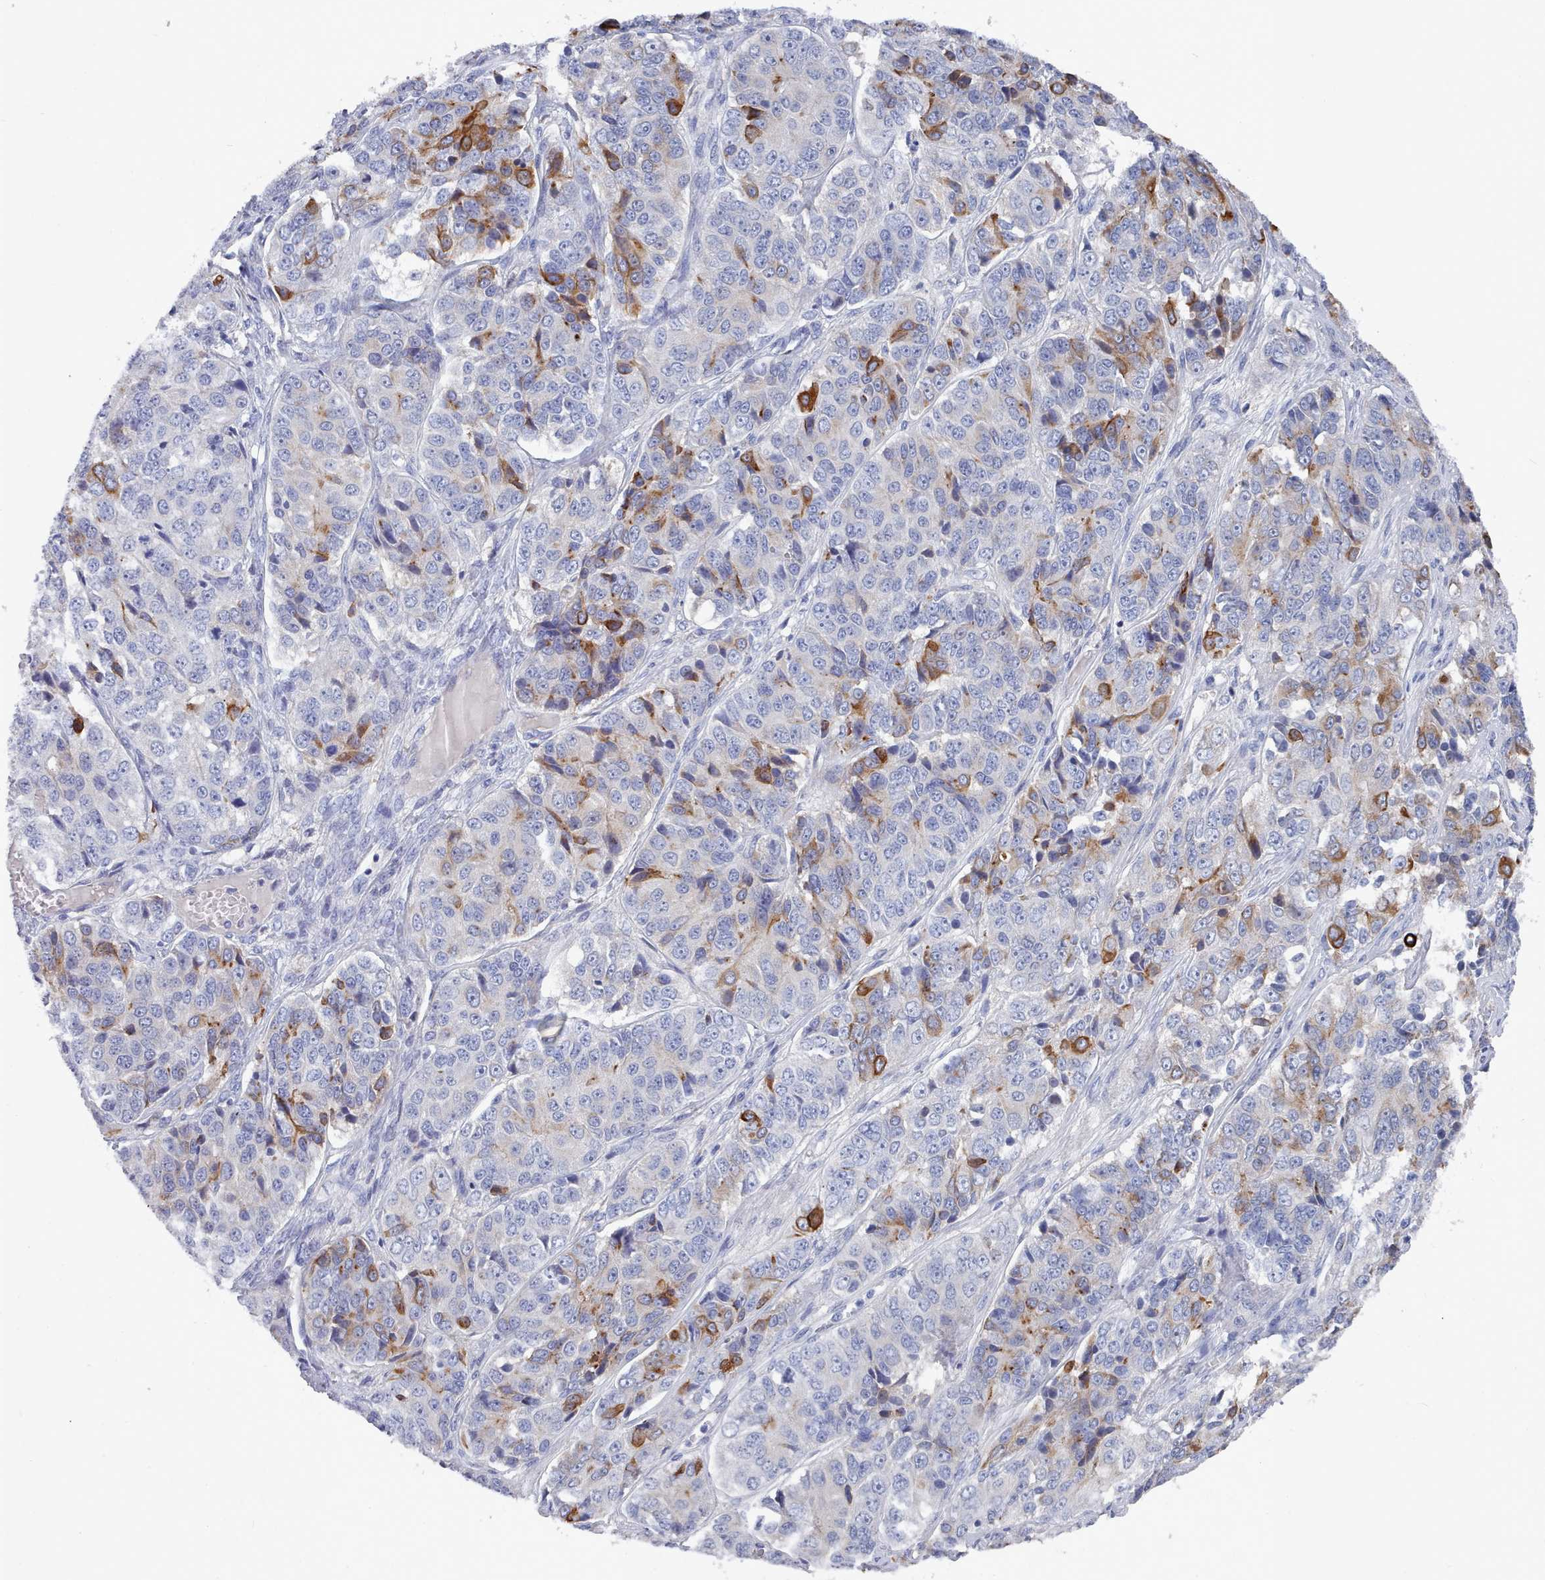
{"staining": {"intensity": "strong", "quantity": "<25%", "location": "cytoplasmic/membranous"}, "tissue": "ovarian cancer", "cell_type": "Tumor cells", "image_type": "cancer", "snomed": [{"axis": "morphology", "description": "Carcinoma, endometroid"}, {"axis": "topography", "description": "Ovary"}], "caption": "This is an image of immunohistochemistry staining of ovarian cancer, which shows strong staining in the cytoplasmic/membranous of tumor cells.", "gene": "PDE4C", "patient": {"sex": "female", "age": 51}}